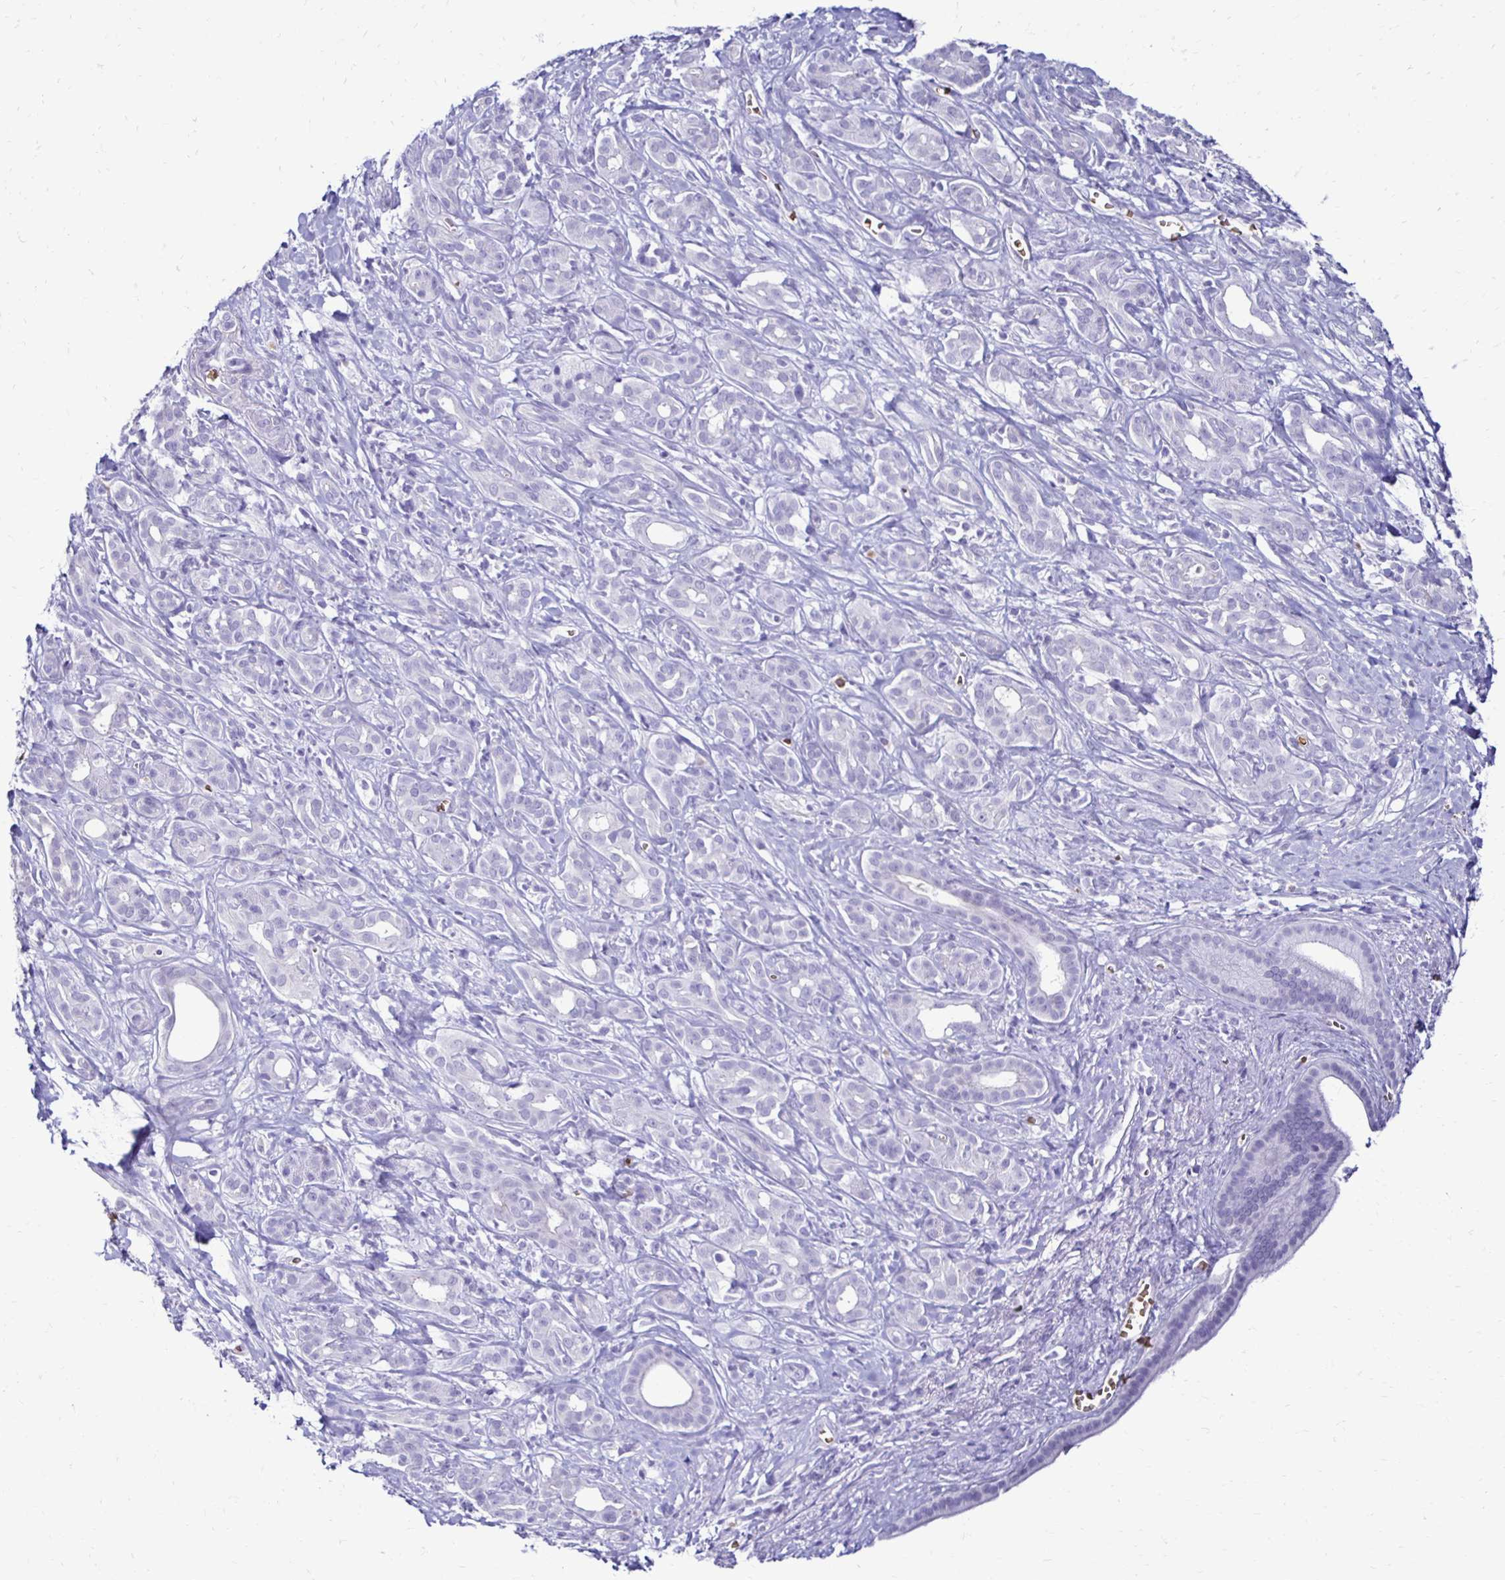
{"staining": {"intensity": "negative", "quantity": "none", "location": "none"}, "tissue": "pancreatic cancer", "cell_type": "Tumor cells", "image_type": "cancer", "snomed": [{"axis": "morphology", "description": "Adenocarcinoma, NOS"}, {"axis": "topography", "description": "Pancreas"}], "caption": "Adenocarcinoma (pancreatic) stained for a protein using IHC demonstrates no expression tumor cells.", "gene": "RHBDL3", "patient": {"sex": "male", "age": 61}}